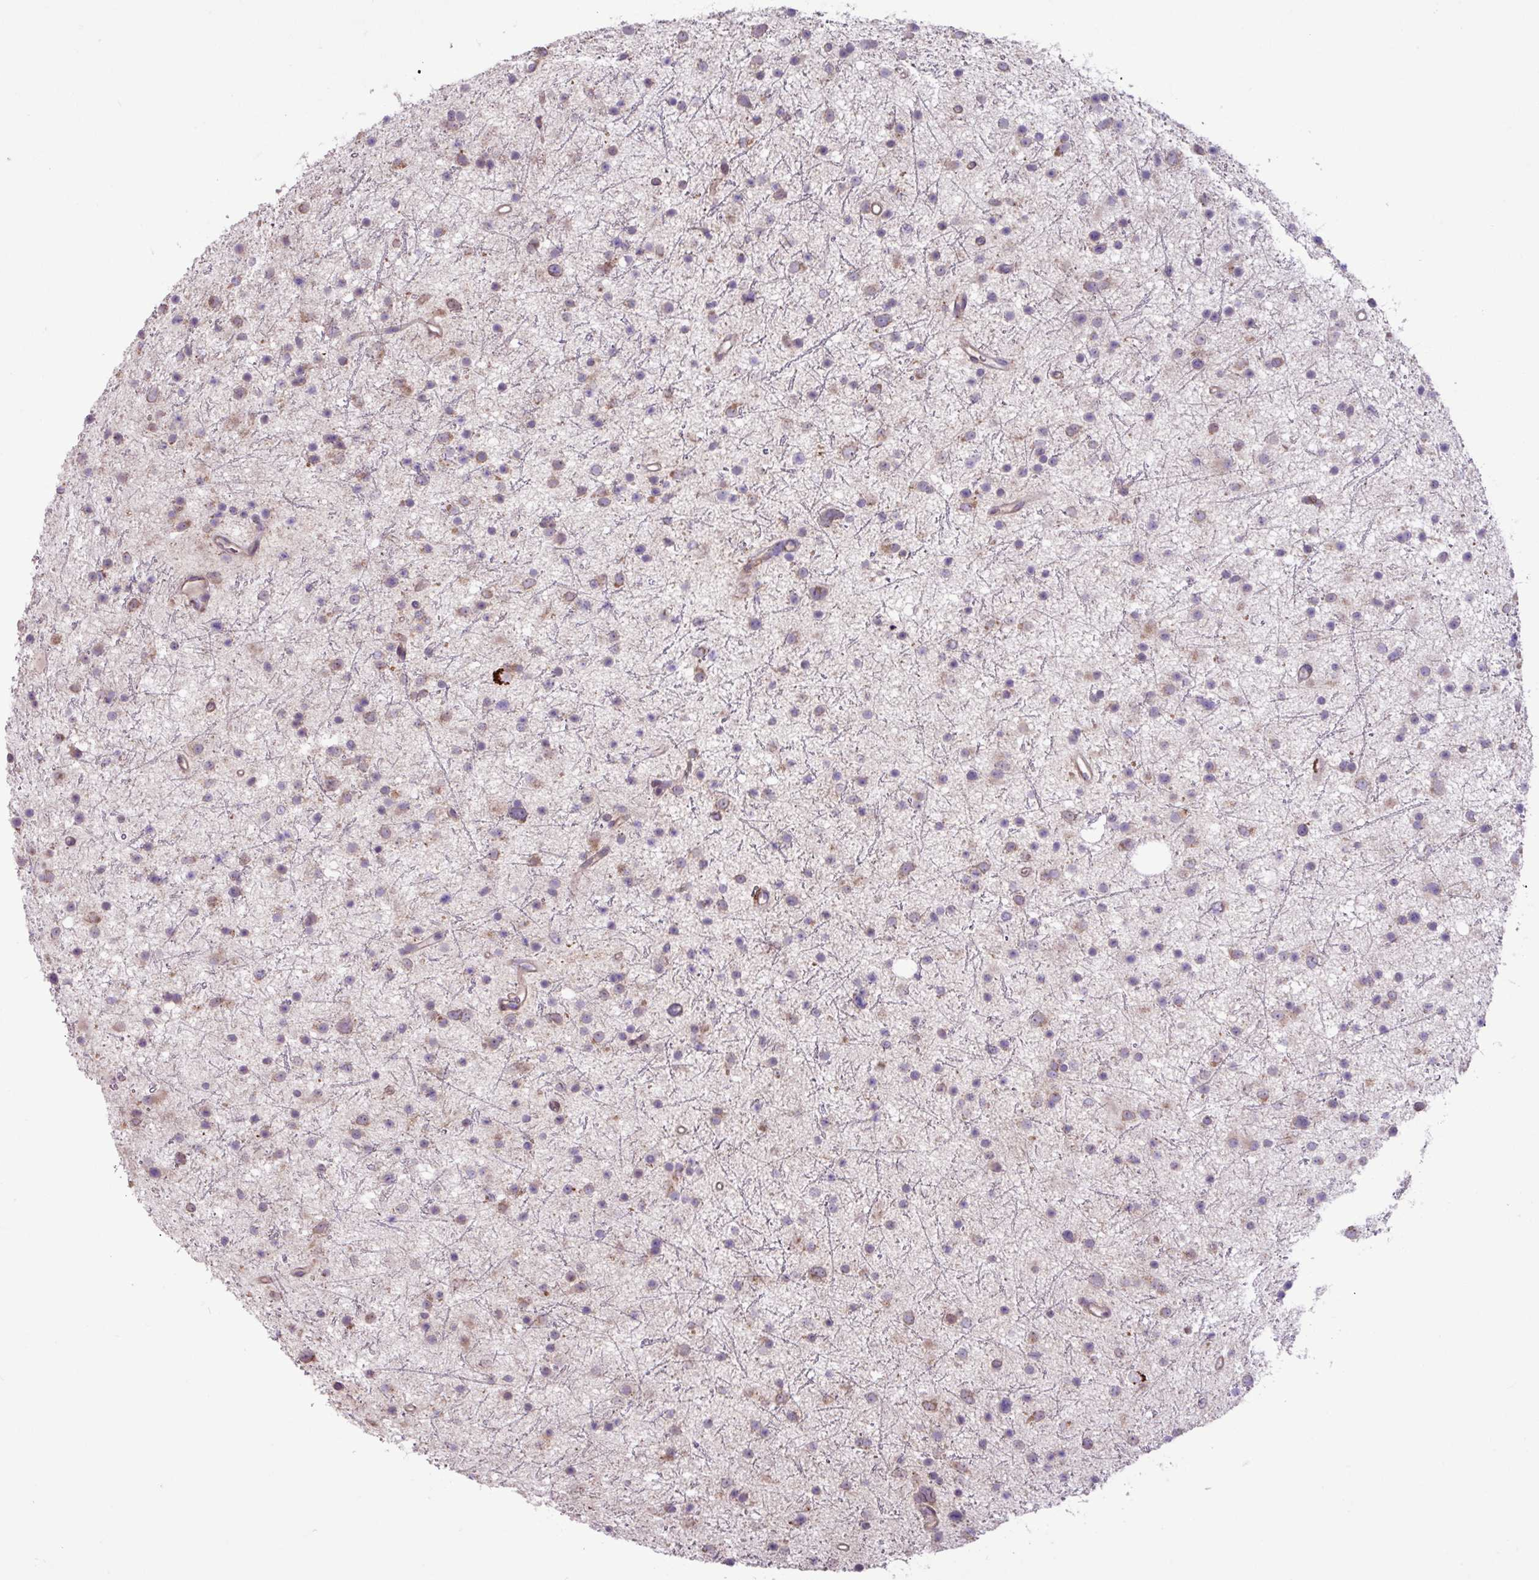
{"staining": {"intensity": "weak", "quantity": "25%-75%", "location": "cytoplasmic/membranous"}, "tissue": "glioma", "cell_type": "Tumor cells", "image_type": "cancer", "snomed": [{"axis": "morphology", "description": "Glioma, malignant, Low grade"}, {"axis": "topography", "description": "Cerebral cortex"}], "caption": "Weak cytoplasmic/membranous expression is appreciated in about 25%-75% of tumor cells in malignant glioma (low-grade).", "gene": "ARHGEF25", "patient": {"sex": "female", "age": 39}}